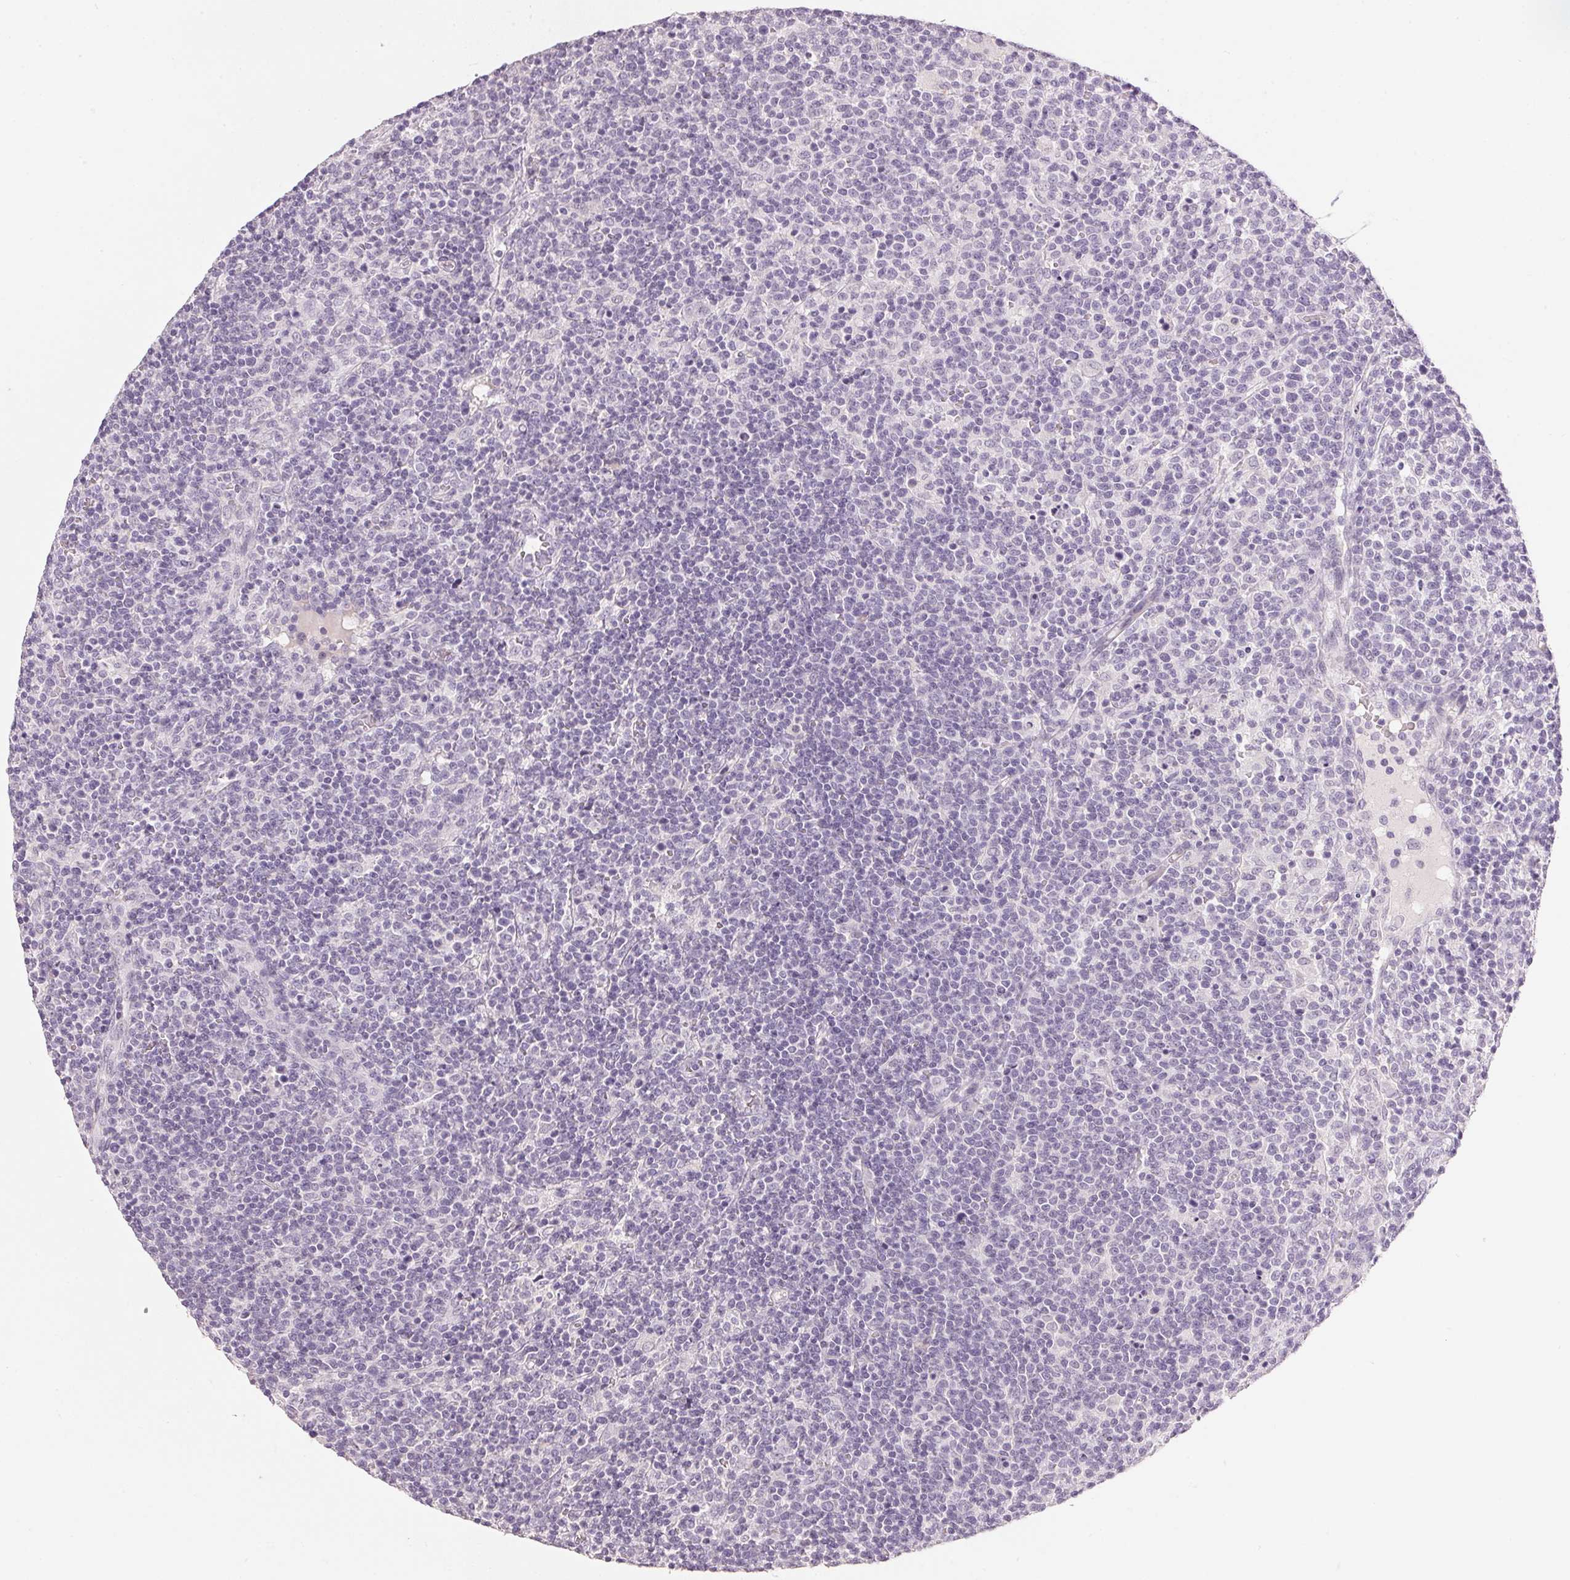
{"staining": {"intensity": "negative", "quantity": "none", "location": "none"}, "tissue": "lymphoma", "cell_type": "Tumor cells", "image_type": "cancer", "snomed": [{"axis": "morphology", "description": "Malignant lymphoma, non-Hodgkin's type, High grade"}, {"axis": "topography", "description": "Lymph node"}], "caption": "Tumor cells are negative for brown protein staining in high-grade malignant lymphoma, non-Hodgkin's type.", "gene": "IGFBP1", "patient": {"sex": "male", "age": 61}}